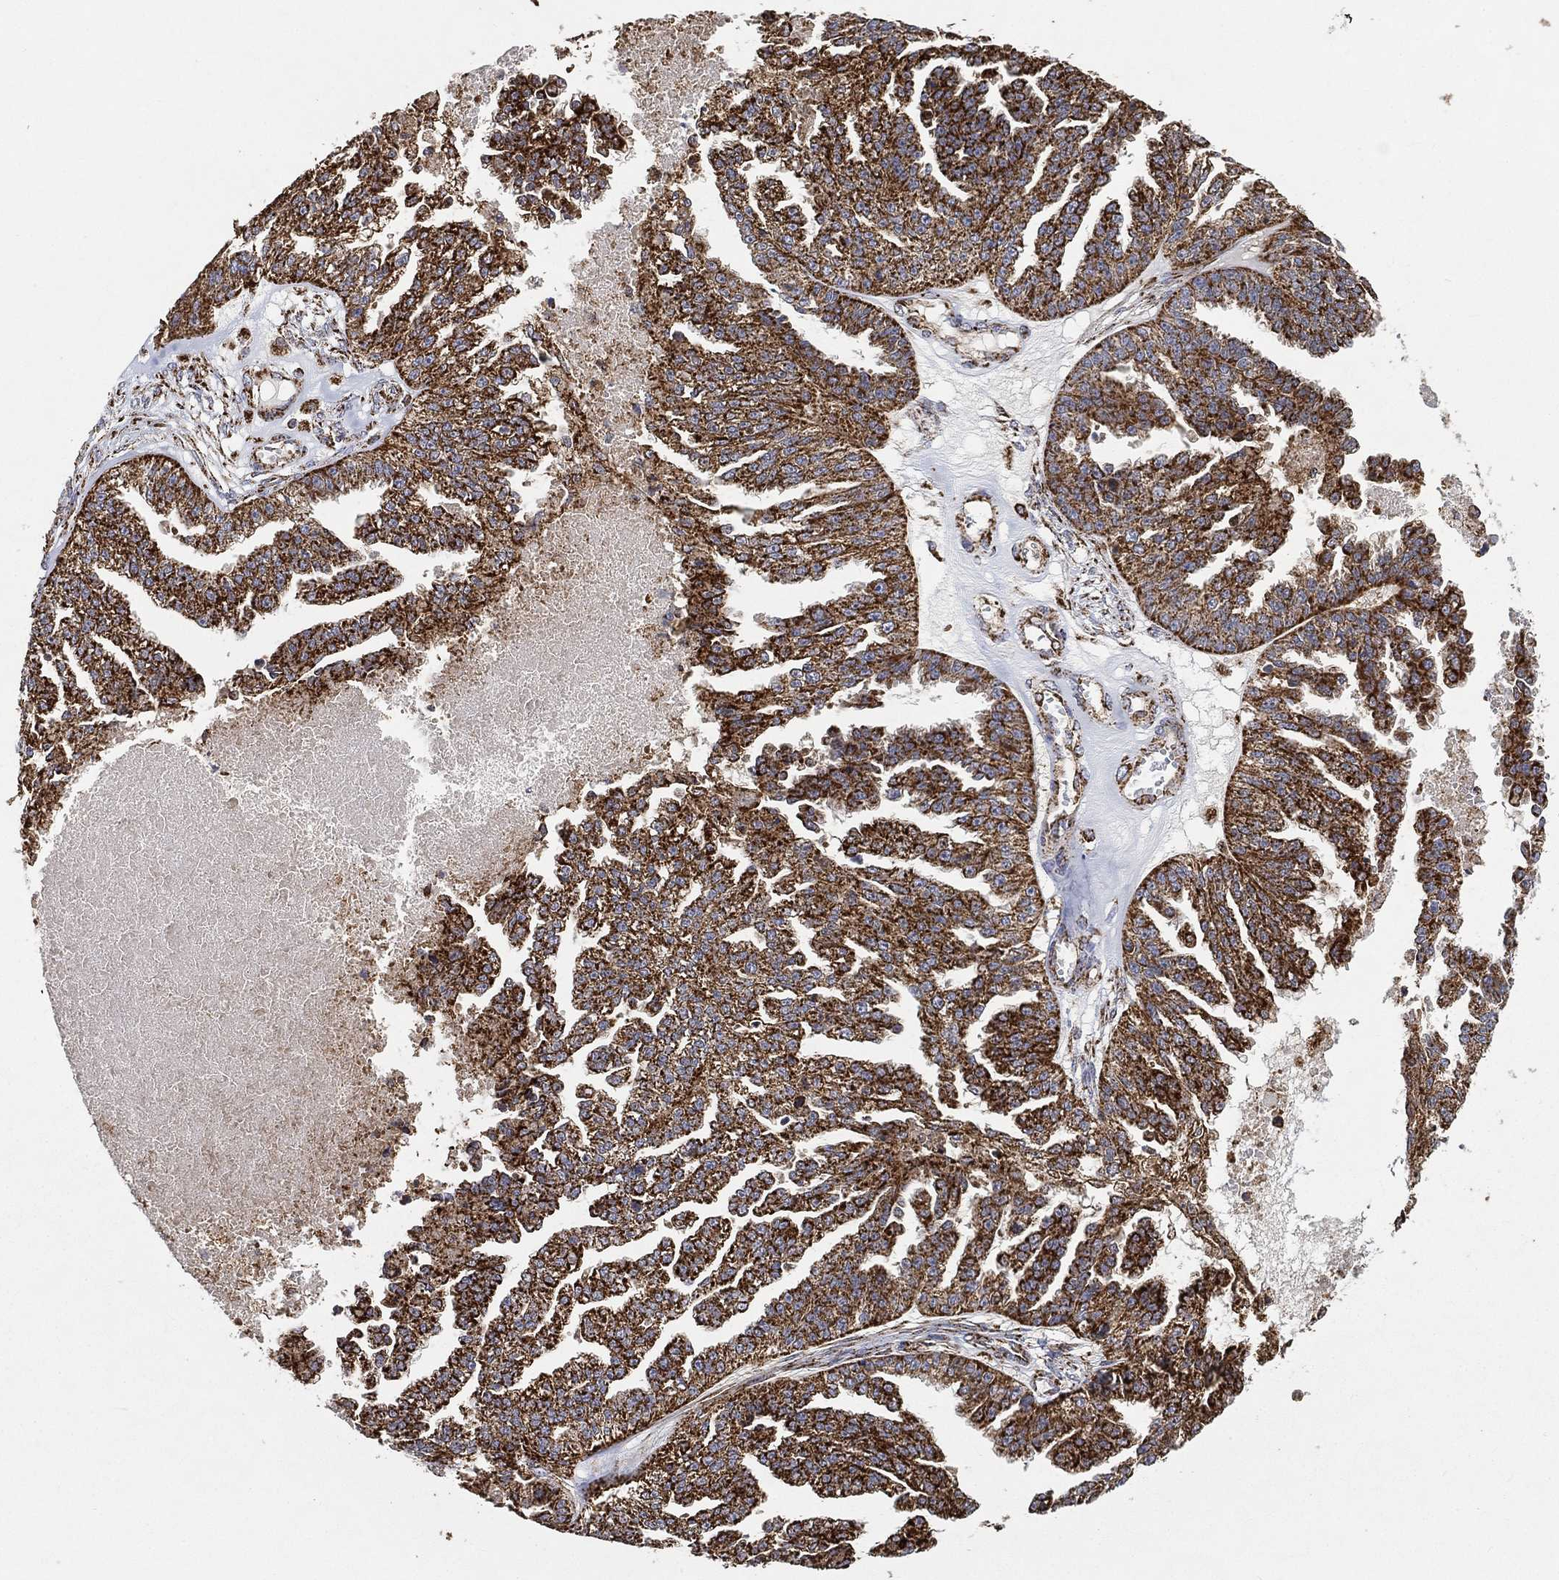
{"staining": {"intensity": "strong", "quantity": ">75%", "location": "cytoplasmic/membranous"}, "tissue": "ovarian cancer", "cell_type": "Tumor cells", "image_type": "cancer", "snomed": [{"axis": "morphology", "description": "Cystadenocarcinoma, serous, NOS"}, {"axis": "topography", "description": "Ovary"}], "caption": "A brown stain highlights strong cytoplasmic/membranous expression of a protein in human ovarian cancer tumor cells.", "gene": "SLC38A7", "patient": {"sex": "female", "age": 58}}